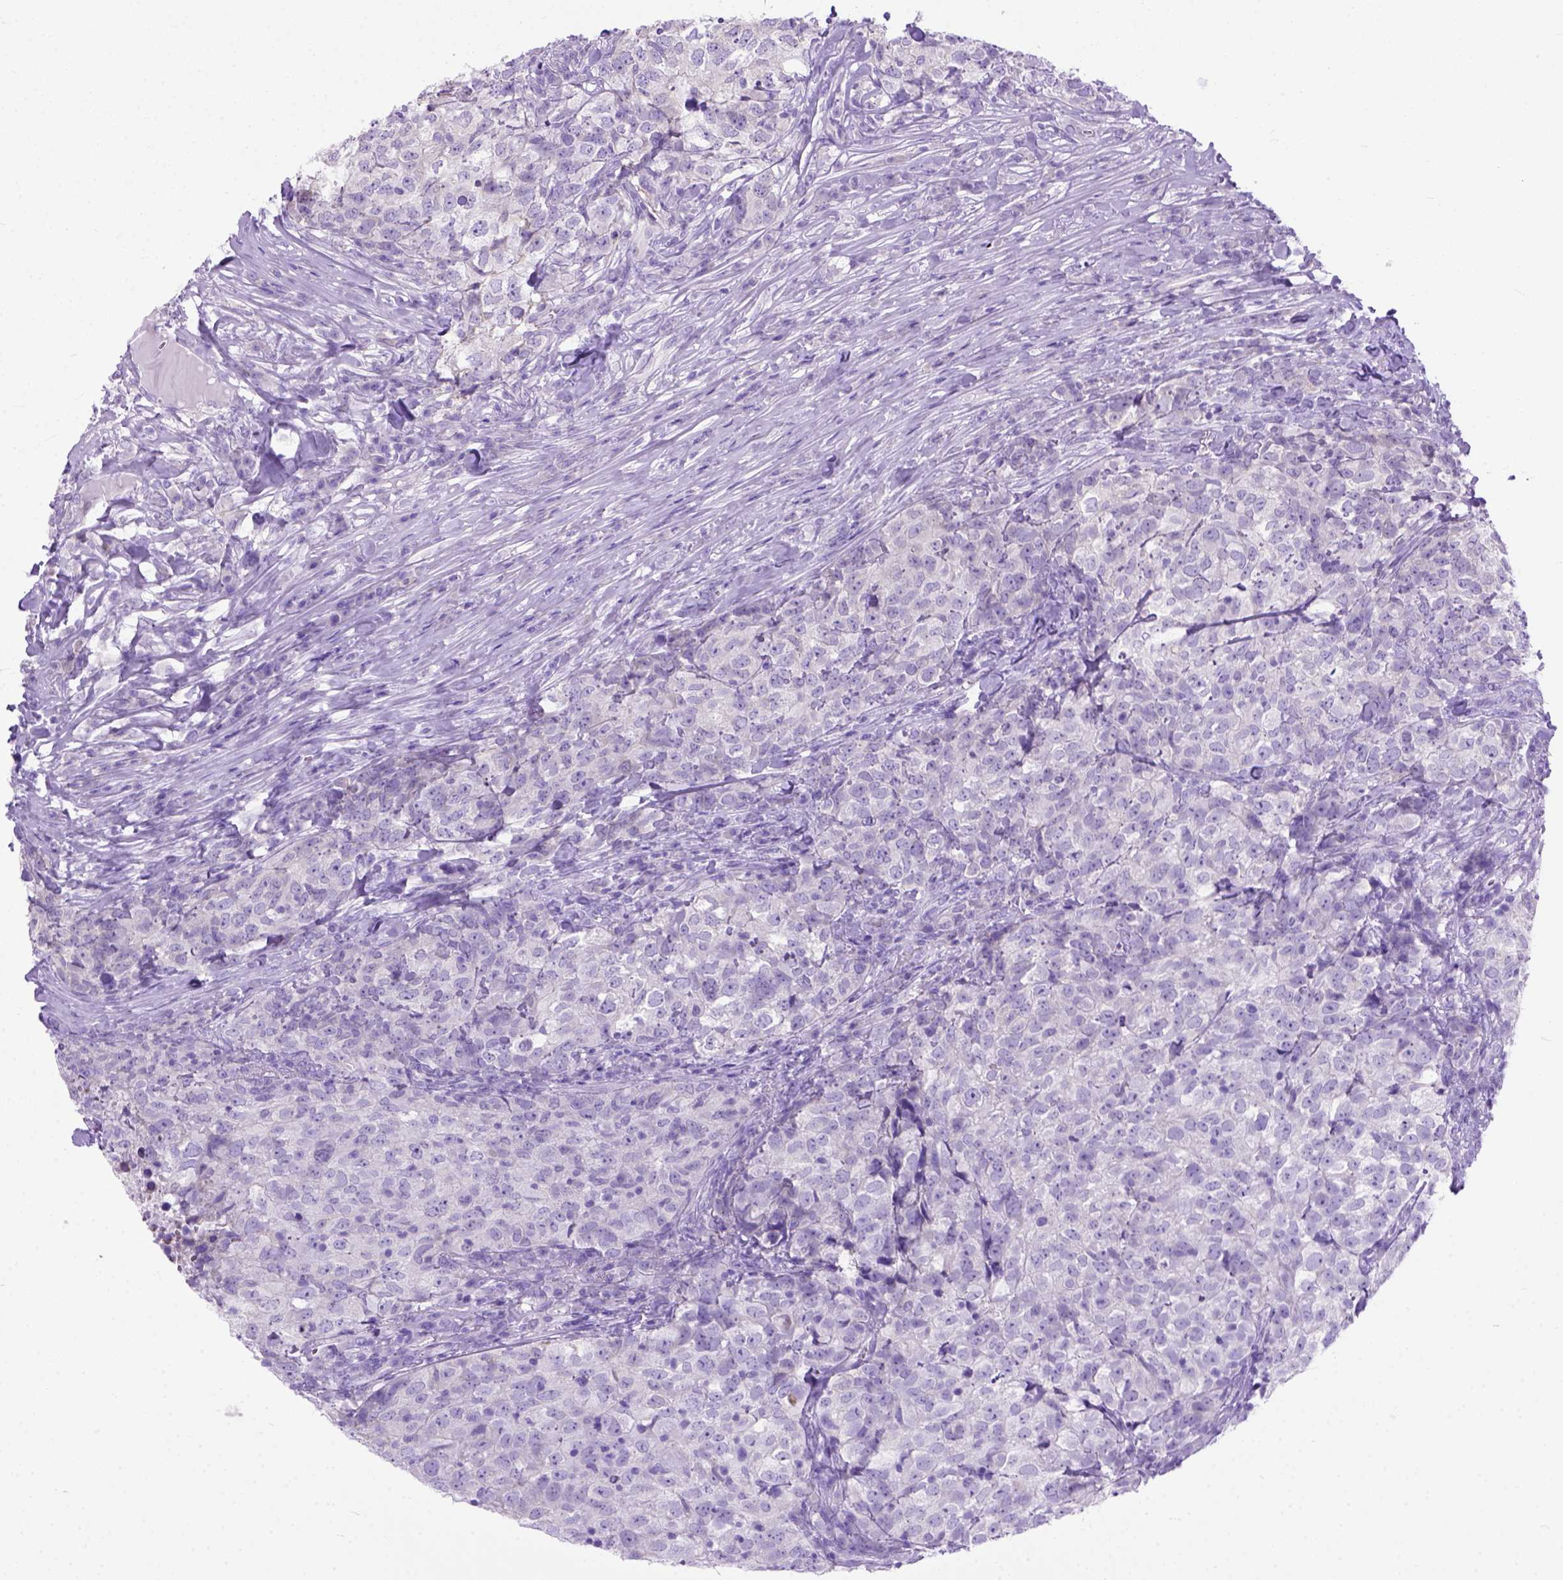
{"staining": {"intensity": "negative", "quantity": "none", "location": "none"}, "tissue": "breast cancer", "cell_type": "Tumor cells", "image_type": "cancer", "snomed": [{"axis": "morphology", "description": "Duct carcinoma"}, {"axis": "topography", "description": "Breast"}], "caption": "There is no significant expression in tumor cells of invasive ductal carcinoma (breast). (DAB (3,3'-diaminobenzidine) IHC visualized using brightfield microscopy, high magnification).", "gene": "ODAD3", "patient": {"sex": "female", "age": 30}}